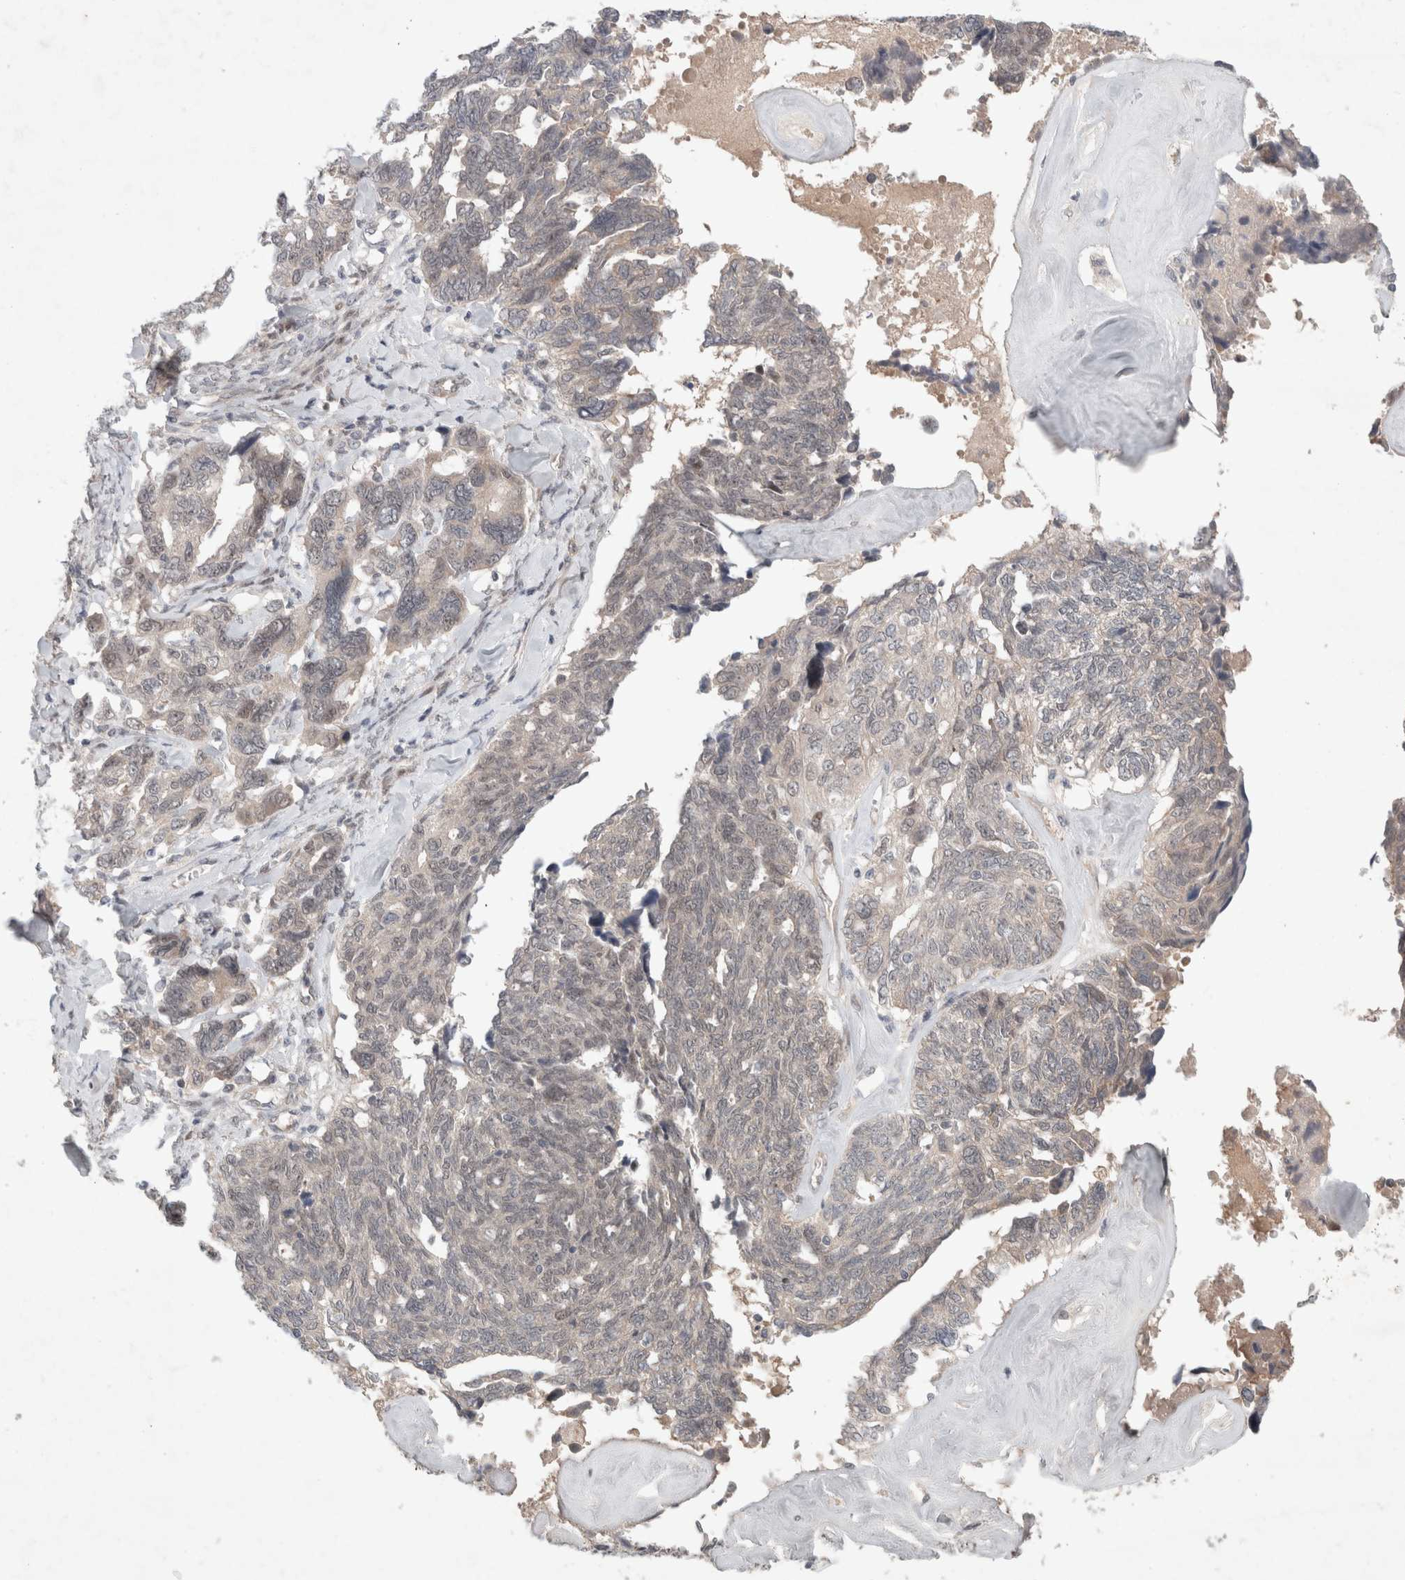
{"staining": {"intensity": "moderate", "quantity": "<25%", "location": "cytoplasmic/membranous,nuclear"}, "tissue": "ovarian cancer", "cell_type": "Tumor cells", "image_type": "cancer", "snomed": [{"axis": "morphology", "description": "Cystadenocarcinoma, serous, NOS"}, {"axis": "topography", "description": "Ovary"}], "caption": "DAB immunohistochemical staining of ovarian cancer reveals moderate cytoplasmic/membranous and nuclear protein expression in approximately <25% of tumor cells.", "gene": "RASAL2", "patient": {"sex": "female", "age": 79}}